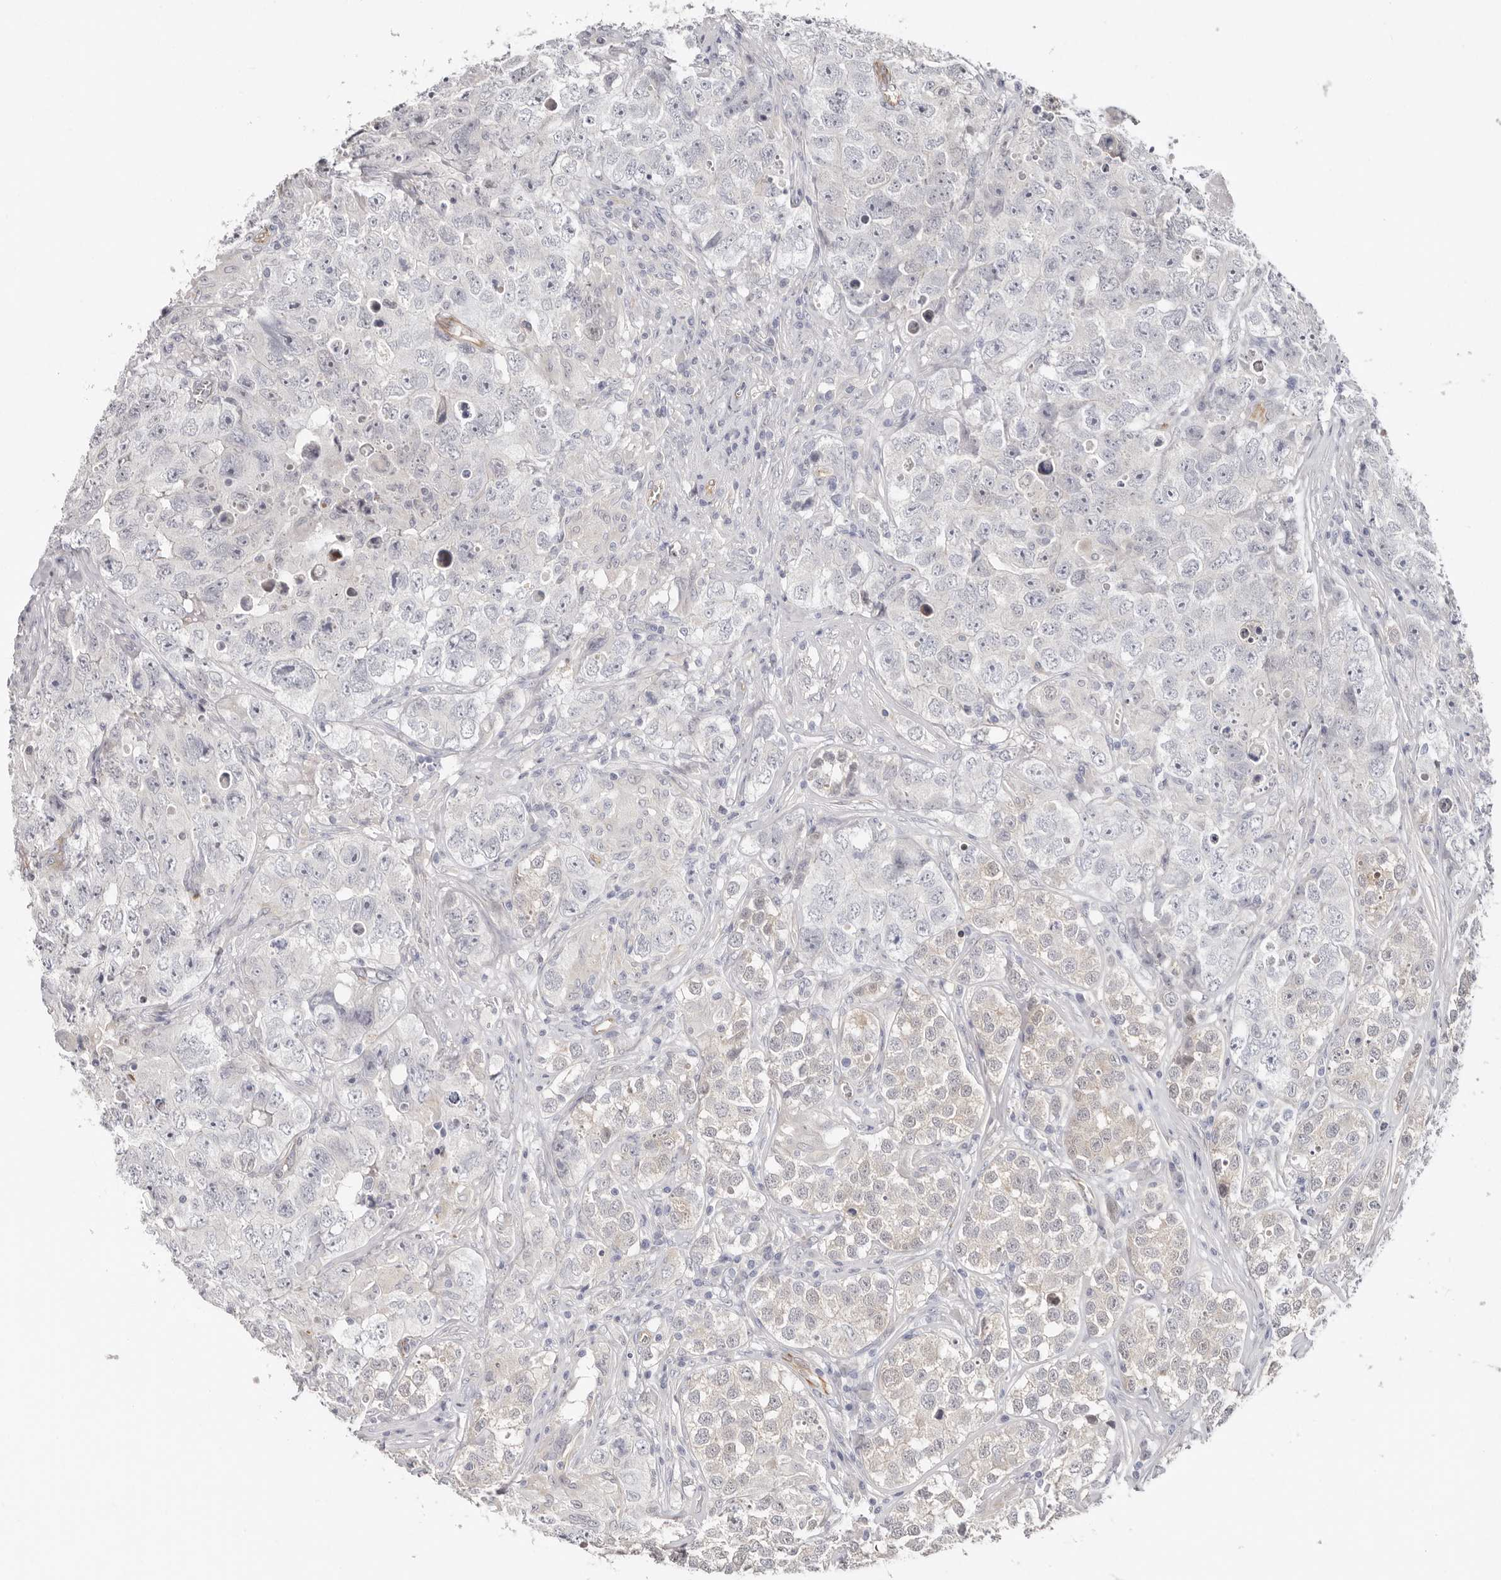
{"staining": {"intensity": "negative", "quantity": "none", "location": "none"}, "tissue": "testis cancer", "cell_type": "Tumor cells", "image_type": "cancer", "snomed": [{"axis": "morphology", "description": "Seminoma, NOS"}, {"axis": "morphology", "description": "Carcinoma, Embryonal, NOS"}, {"axis": "topography", "description": "Testis"}], "caption": "High power microscopy histopathology image of an IHC micrograph of testis cancer, revealing no significant expression in tumor cells. (Immunohistochemistry, brightfield microscopy, high magnification).", "gene": "PKDCC", "patient": {"sex": "male", "age": 43}}